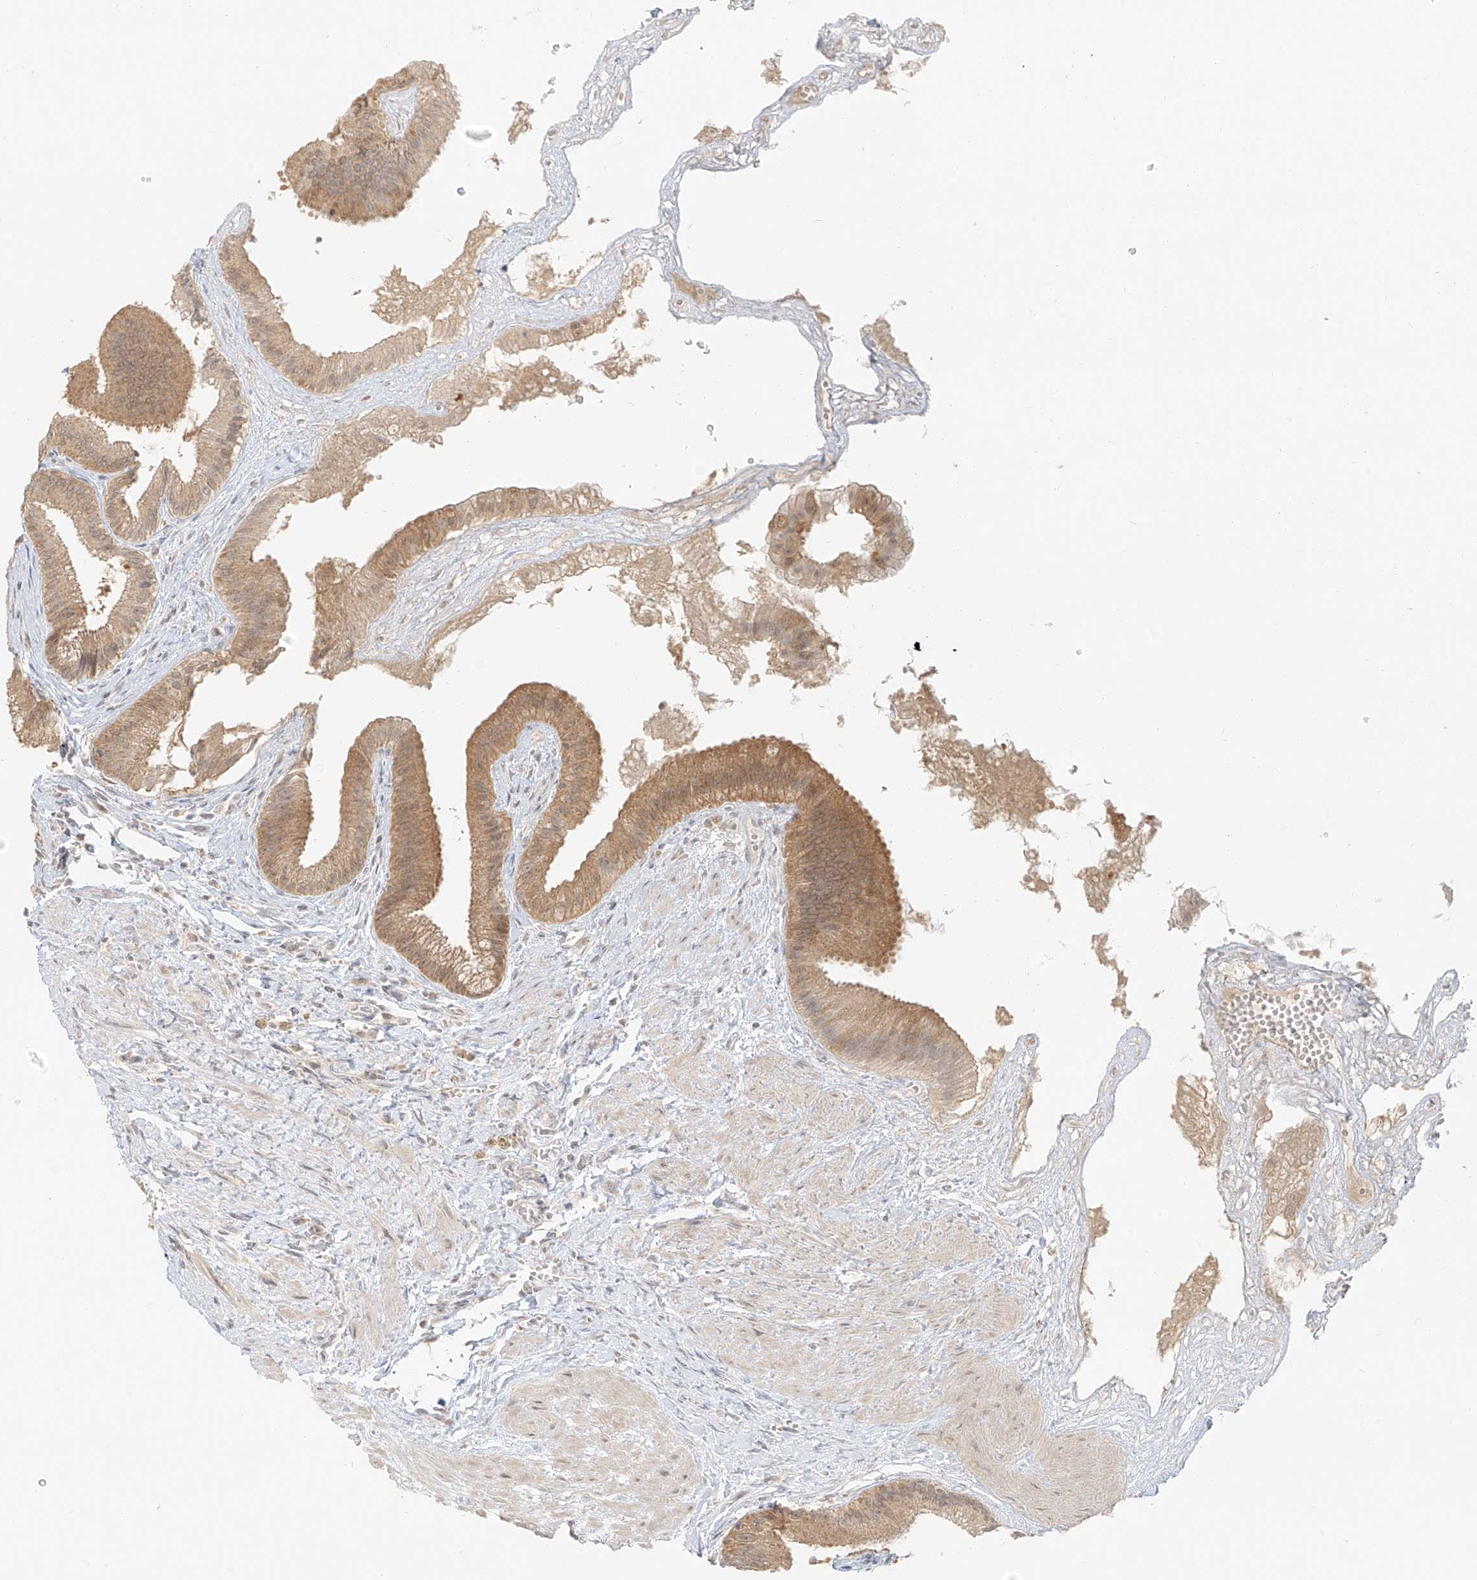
{"staining": {"intensity": "moderate", "quantity": ">75%", "location": "cytoplasmic/membranous"}, "tissue": "gallbladder", "cell_type": "Glandular cells", "image_type": "normal", "snomed": [{"axis": "morphology", "description": "Normal tissue, NOS"}, {"axis": "topography", "description": "Gallbladder"}], "caption": "Moderate cytoplasmic/membranous positivity for a protein is appreciated in about >75% of glandular cells of normal gallbladder using immunohistochemistry.", "gene": "MIPEP", "patient": {"sex": "male", "age": 55}}